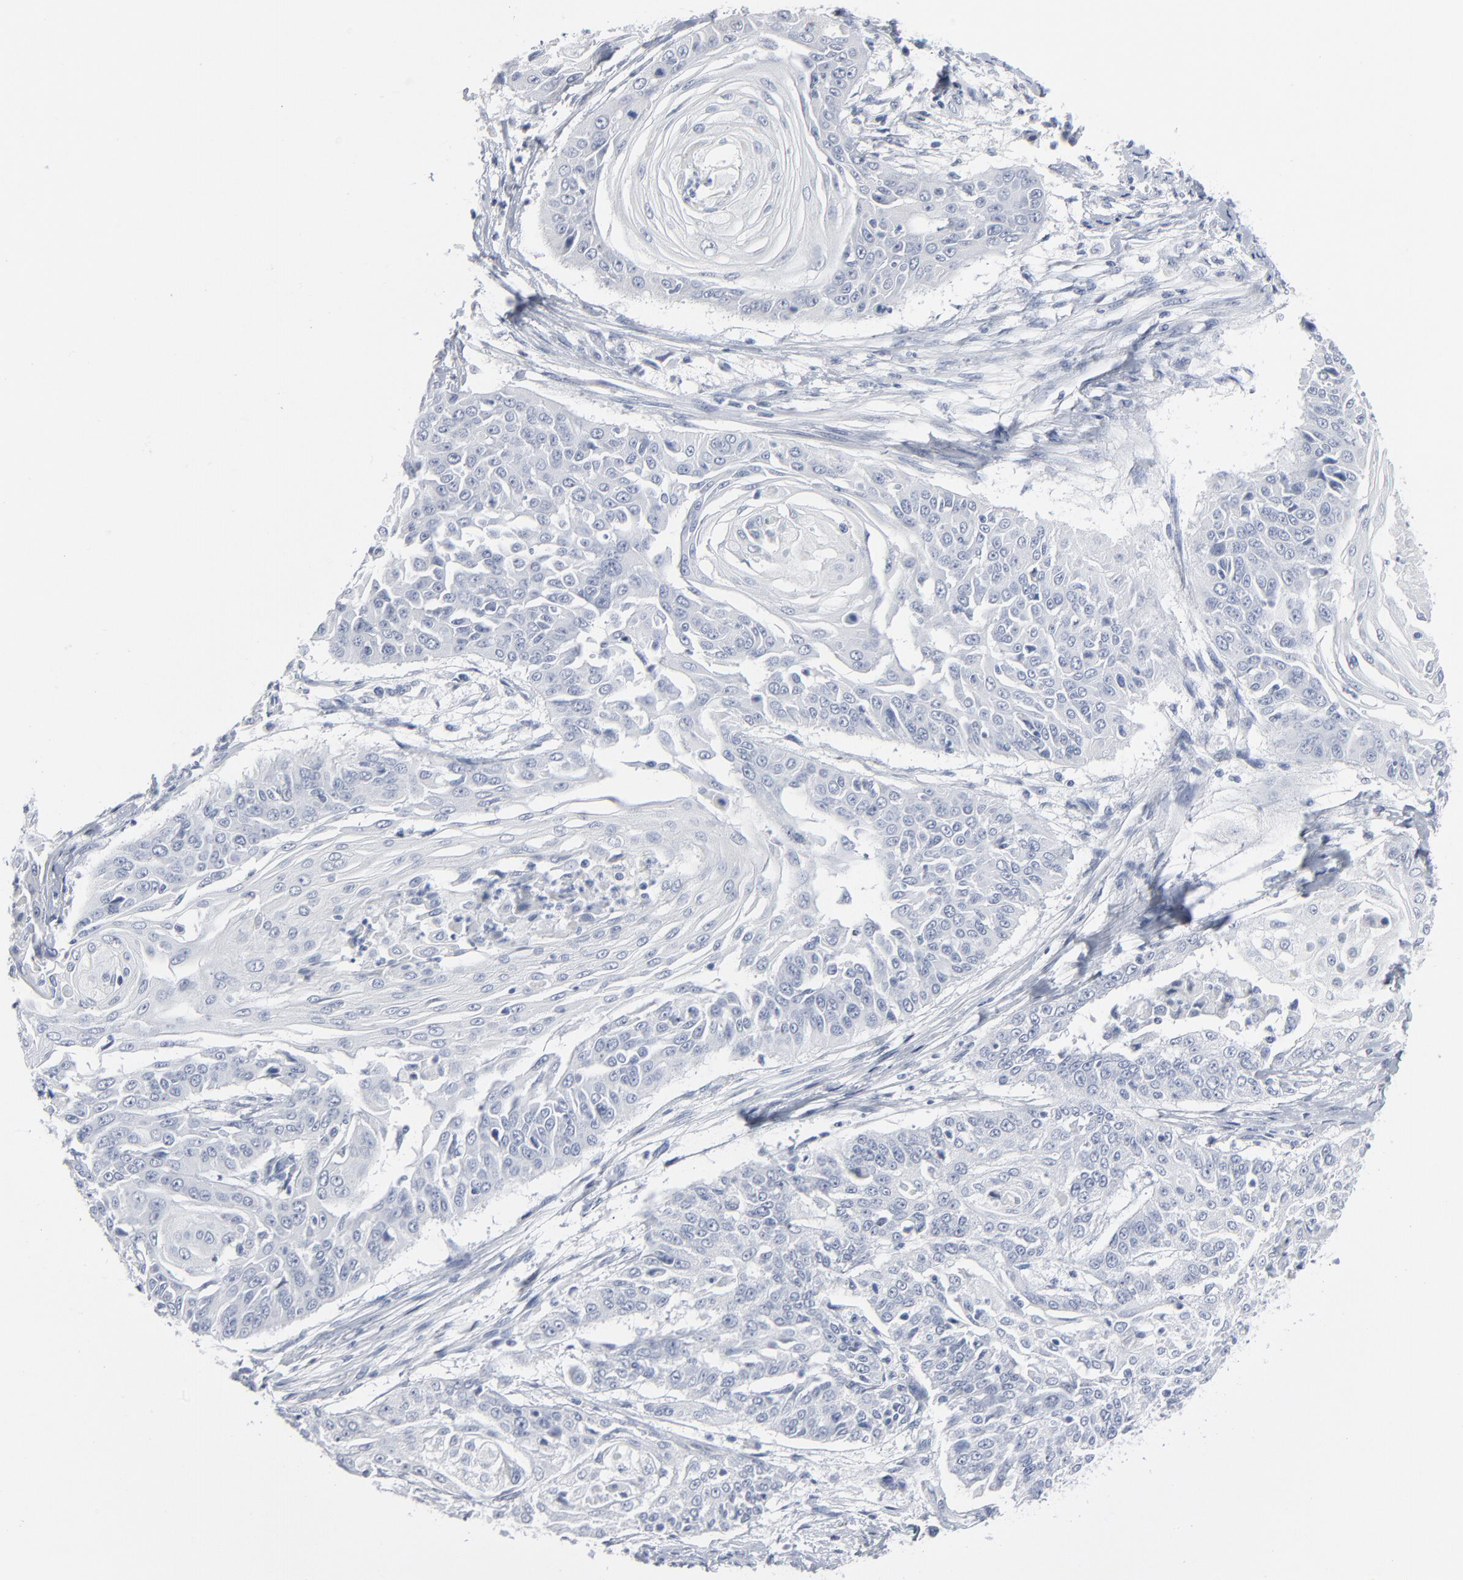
{"staining": {"intensity": "negative", "quantity": "none", "location": "none"}, "tissue": "cervical cancer", "cell_type": "Tumor cells", "image_type": "cancer", "snomed": [{"axis": "morphology", "description": "Squamous cell carcinoma, NOS"}, {"axis": "topography", "description": "Cervix"}], "caption": "Immunohistochemical staining of squamous cell carcinoma (cervical) shows no significant staining in tumor cells. The staining is performed using DAB brown chromogen with nuclei counter-stained in using hematoxylin.", "gene": "PAGE1", "patient": {"sex": "female", "age": 64}}